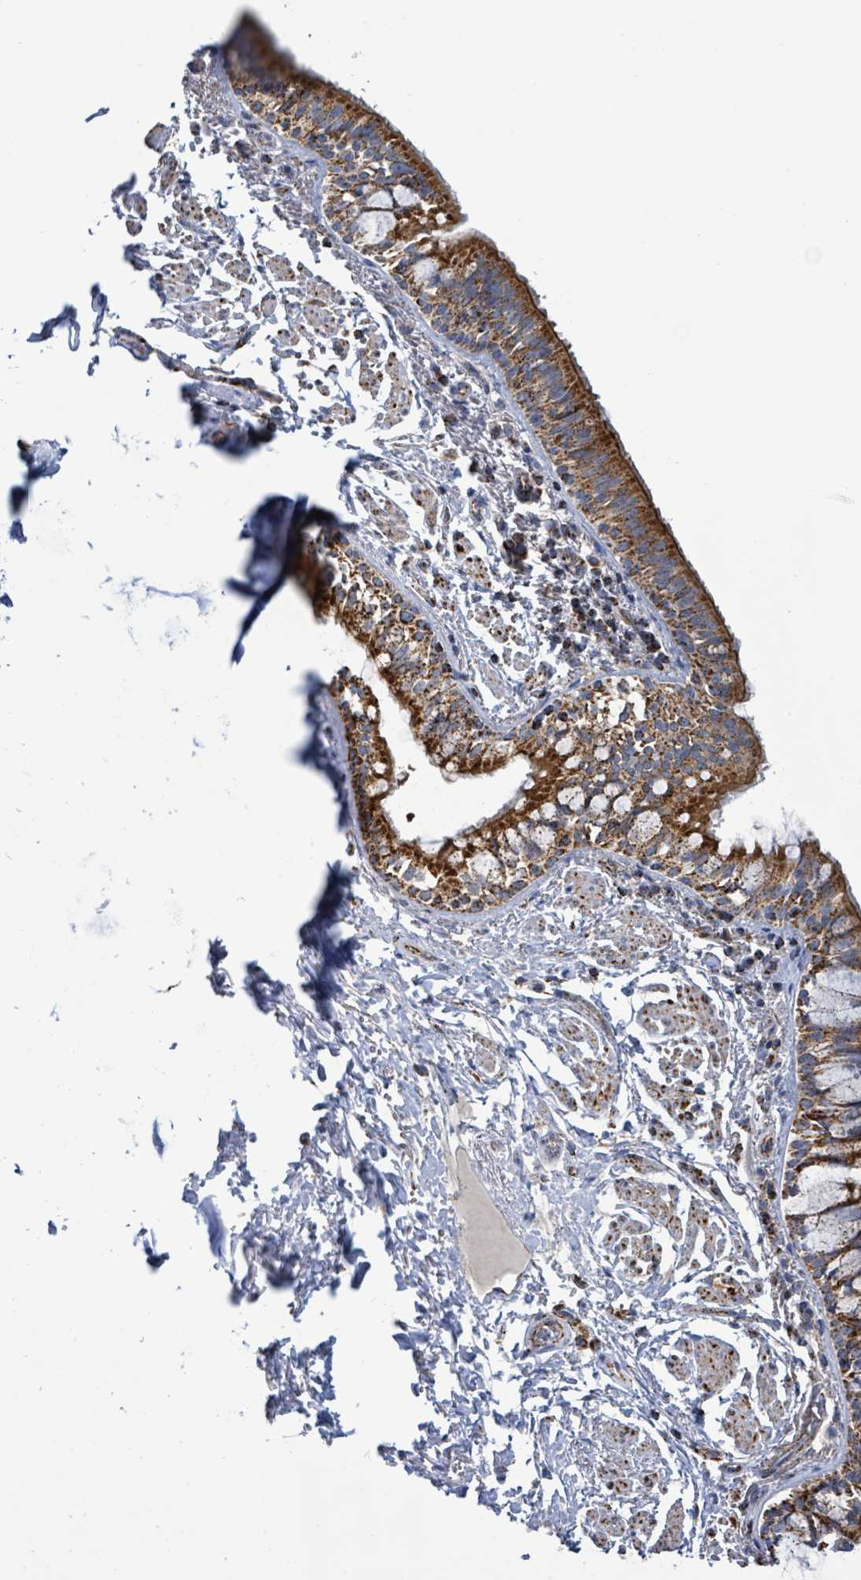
{"staining": {"intensity": "strong", "quantity": ">75%", "location": "cytoplasmic/membranous"}, "tissue": "bronchus", "cell_type": "Respiratory epithelial cells", "image_type": "normal", "snomed": [{"axis": "morphology", "description": "Normal tissue, NOS"}, {"axis": "topography", "description": "Bronchus"}], "caption": "Immunohistochemistry micrograph of unremarkable bronchus: human bronchus stained using immunohistochemistry (IHC) displays high levels of strong protein expression localized specifically in the cytoplasmic/membranous of respiratory epithelial cells, appearing as a cytoplasmic/membranous brown color.", "gene": "SUCLG2", "patient": {"sex": "male", "age": 70}}